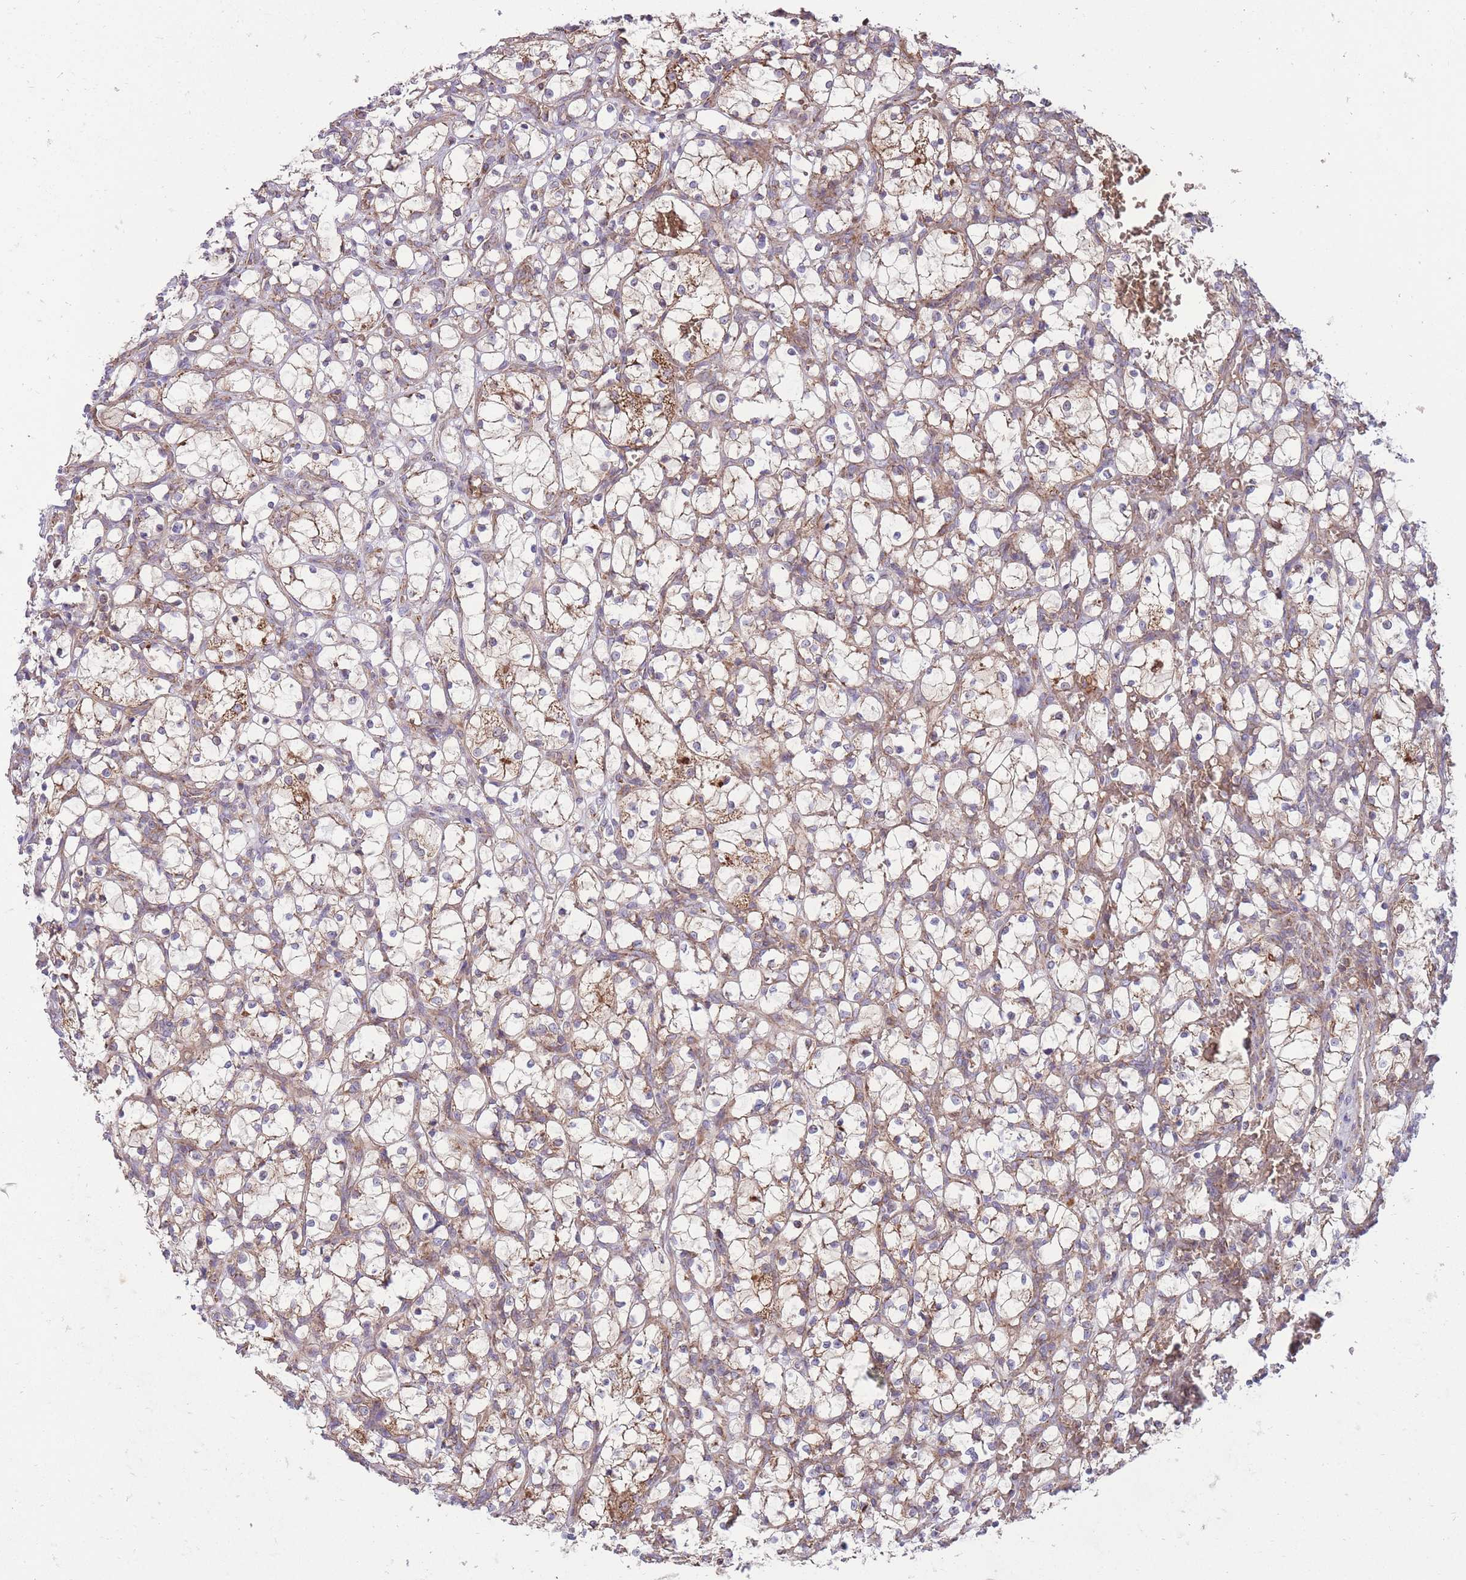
{"staining": {"intensity": "moderate", "quantity": "25%-75%", "location": "cytoplasmic/membranous"}, "tissue": "renal cancer", "cell_type": "Tumor cells", "image_type": "cancer", "snomed": [{"axis": "morphology", "description": "Adenocarcinoma, NOS"}, {"axis": "topography", "description": "Kidney"}], "caption": "High-magnification brightfield microscopy of renal cancer (adenocarcinoma) stained with DAB (3,3'-diaminobenzidine) (brown) and counterstained with hematoxylin (blue). tumor cells exhibit moderate cytoplasmic/membranous positivity is seen in about25%-75% of cells. (IHC, brightfield microscopy, high magnification).", "gene": "ANKRD10", "patient": {"sex": "female", "age": 69}}